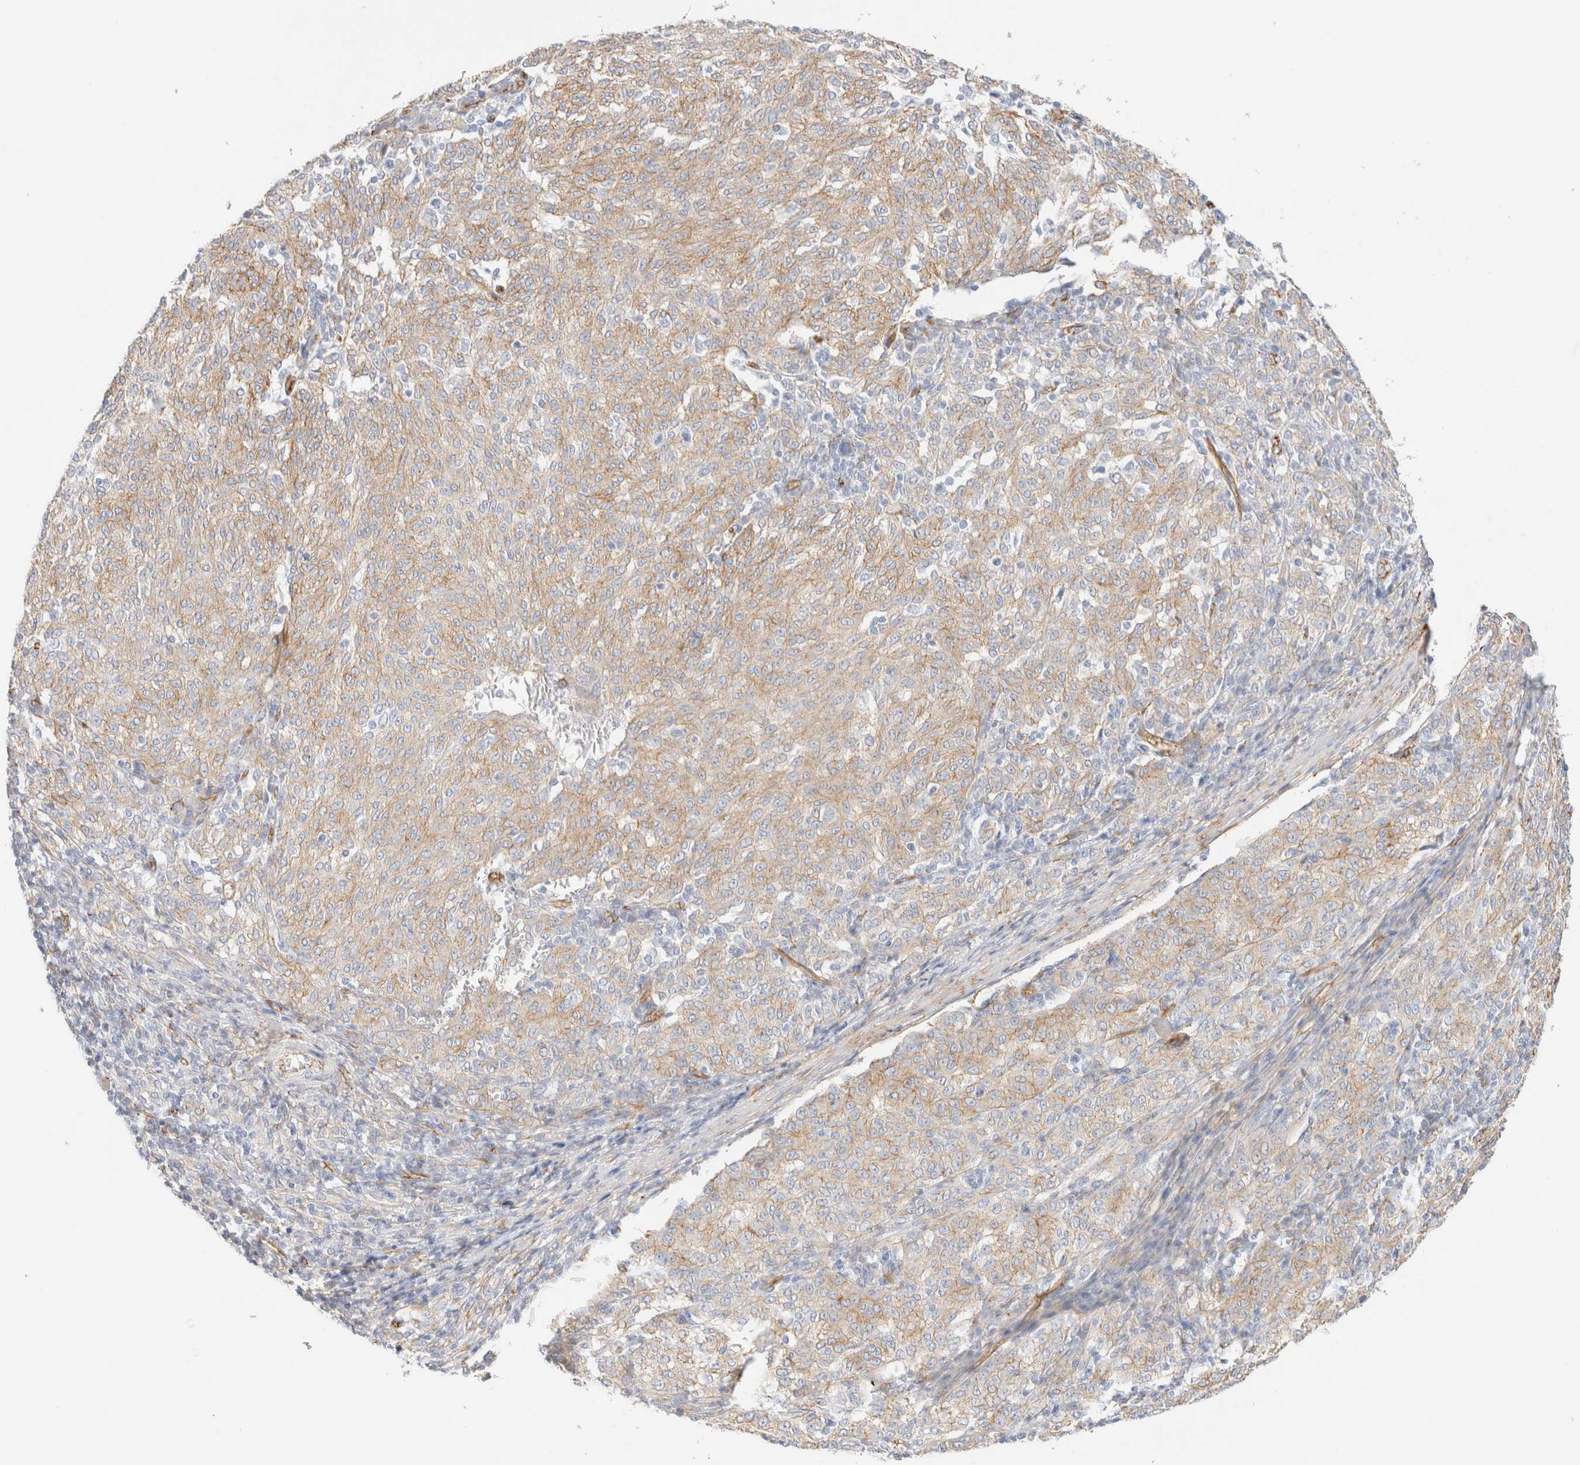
{"staining": {"intensity": "weak", "quantity": ">75%", "location": "cytoplasmic/membranous"}, "tissue": "melanoma", "cell_type": "Tumor cells", "image_type": "cancer", "snomed": [{"axis": "morphology", "description": "Malignant melanoma, NOS"}, {"axis": "topography", "description": "Skin"}], "caption": "Malignant melanoma stained with DAB (3,3'-diaminobenzidine) immunohistochemistry shows low levels of weak cytoplasmic/membranous staining in approximately >75% of tumor cells. (brown staining indicates protein expression, while blue staining denotes nuclei).", "gene": "CYB5R4", "patient": {"sex": "female", "age": 72}}